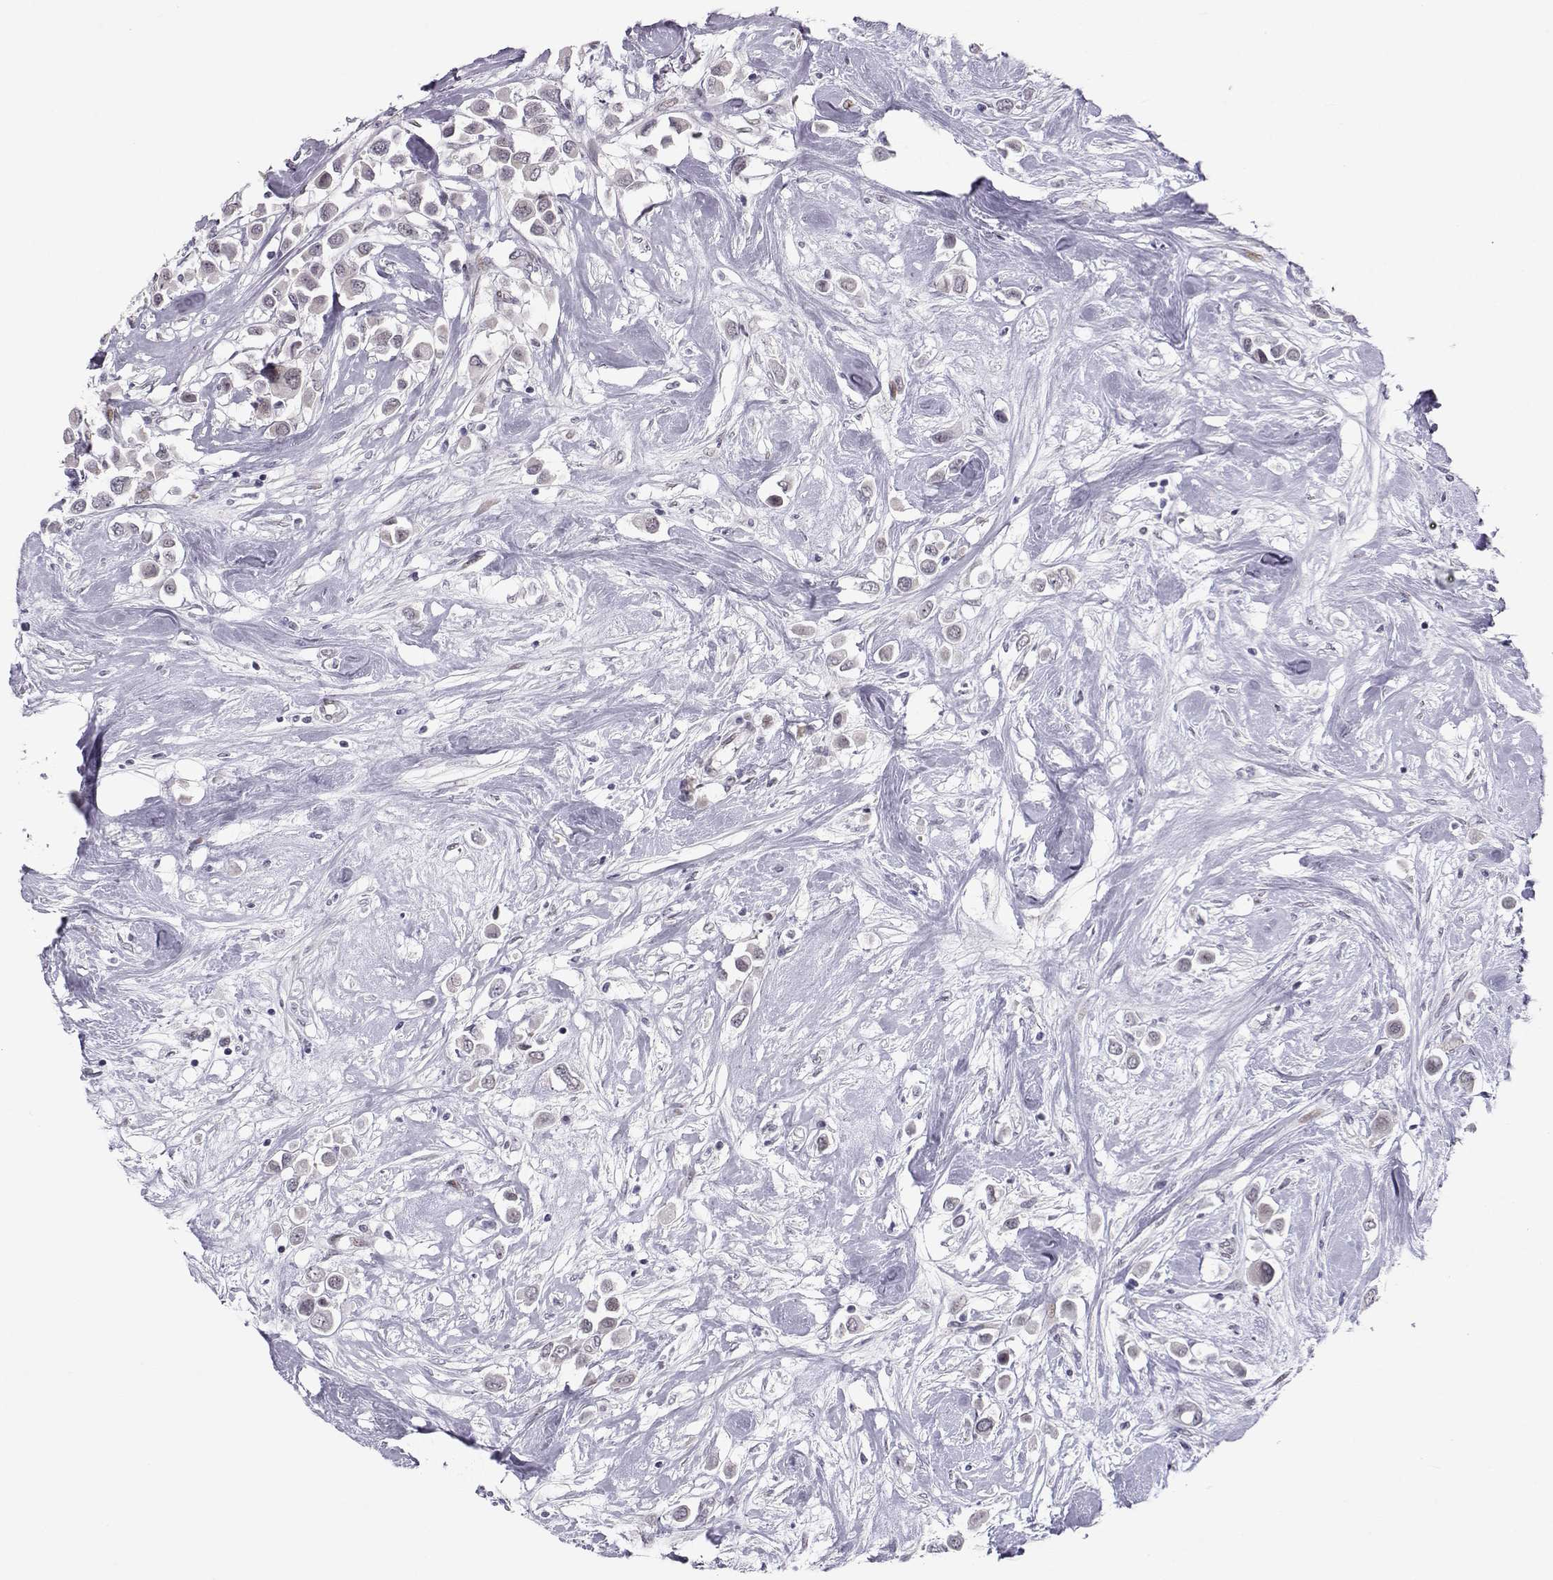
{"staining": {"intensity": "negative", "quantity": "none", "location": "none"}, "tissue": "breast cancer", "cell_type": "Tumor cells", "image_type": "cancer", "snomed": [{"axis": "morphology", "description": "Duct carcinoma"}, {"axis": "topography", "description": "Breast"}], "caption": "Immunohistochemistry photomicrograph of neoplastic tissue: breast infiltrating ductal carcinoma stained with DAB reveals no significant protein positivity in tumor cells. Brightfield microscopy of IHC stained with DAB (3,3'-diaminobenzidine) (brown) and hematoxylin (blue), captured at high magnification.", "gene": "SIX6", "patient": {"sex": "female", "age": 61}}